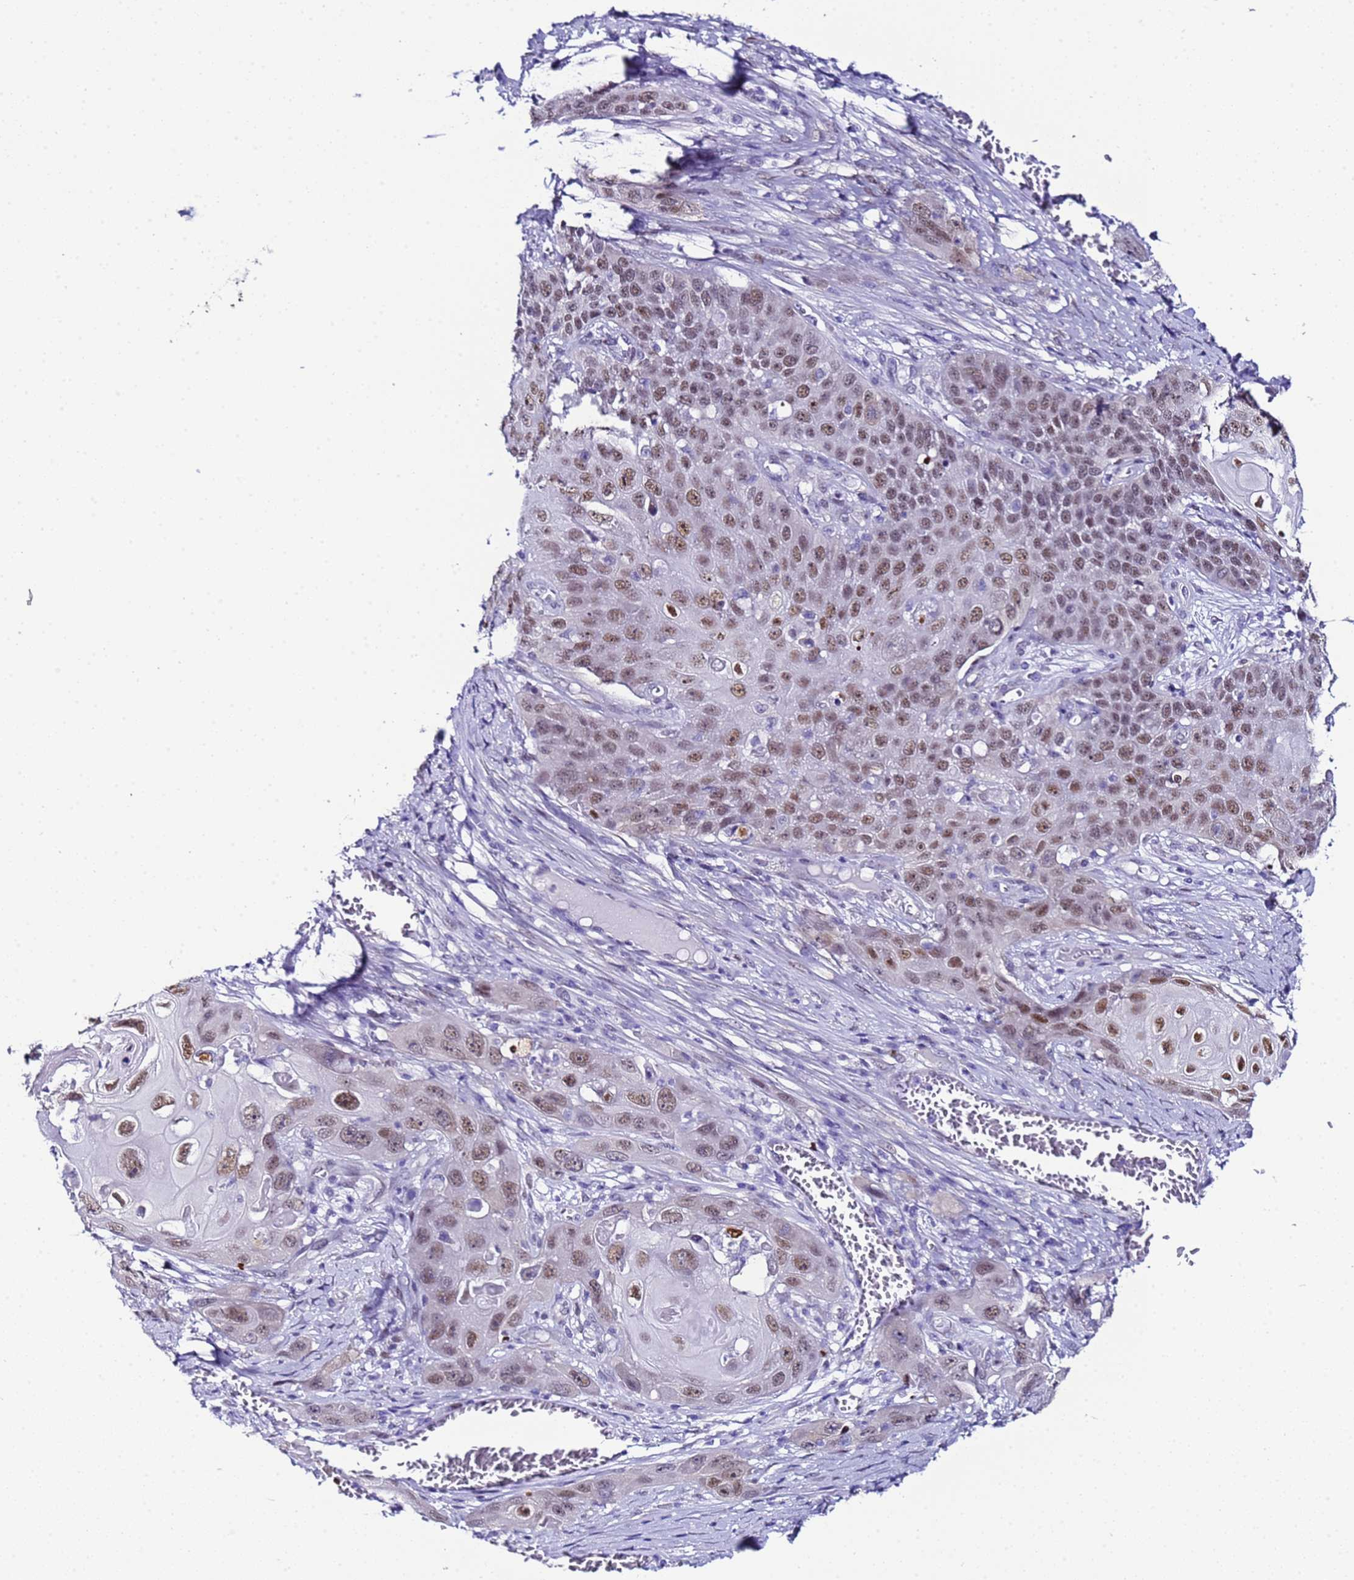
{"staining": {"intensity": "moderate", "quantity": ">75%", "location": "nuclear"}, "tissue": "skin cancer", "cell_type": "Tumor cells", "image_type": "cancer", "snomed": [{"axis": "morphology", "description": "Squamous cell carcinoma, NOS"}, {"axis": "topography", "description": "Skin"}], "caption": "Protein analysis of squamous cell carcinoma (skin) tissue exhibits moderate nuclear staining in approximately >75% of tumor cells.", "gene": "BCL7A", "patient": {"sex": "male", "age": 55}}